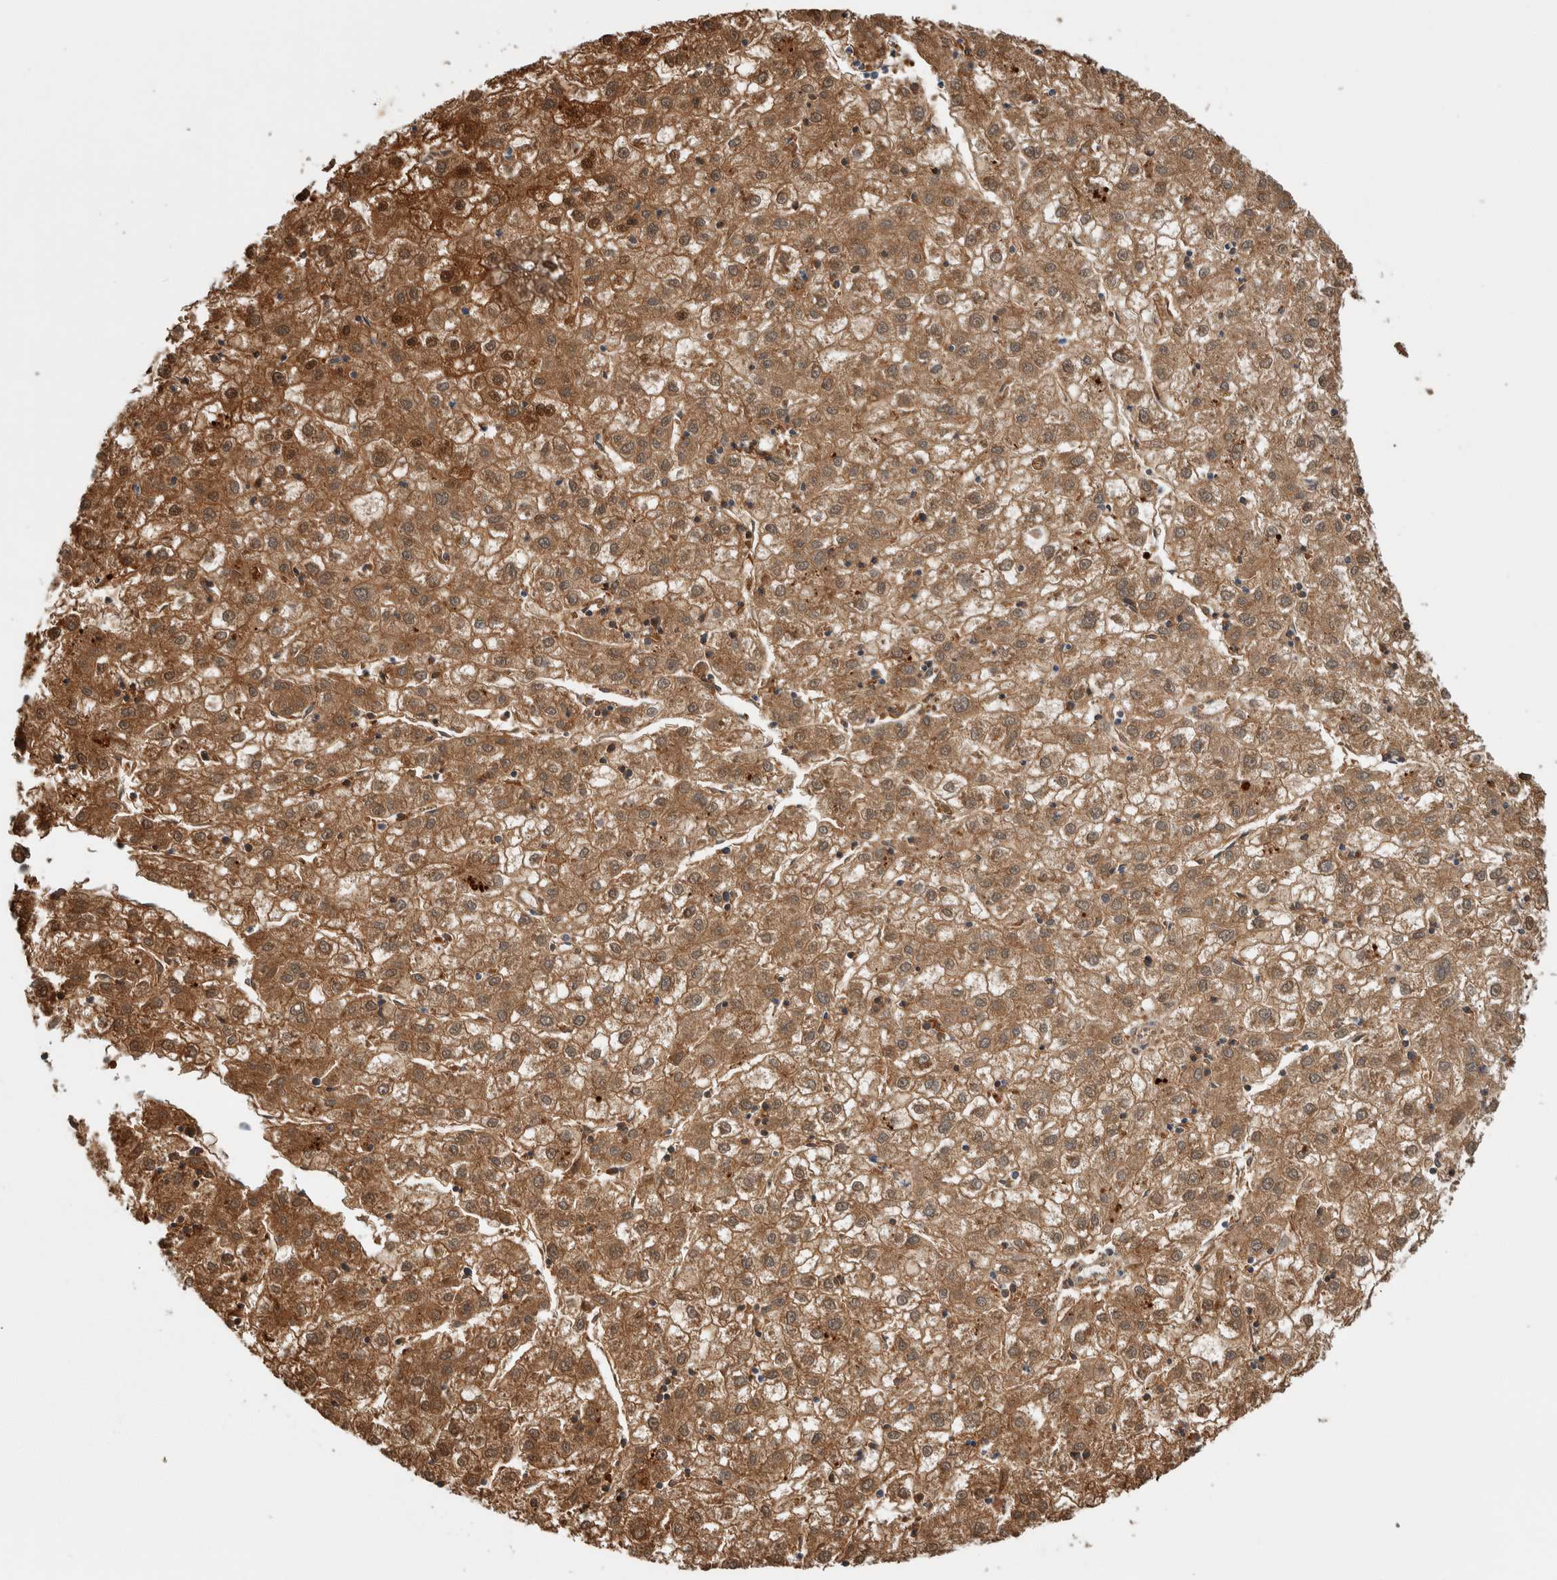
{"staining": {"intensity": "strong", "quantity": ">75%", "location": "cytoplasmic/membranous,nuclear"}, "tissue": "liver cancer", "cell_type": "Tumor cells", "image_type": "cancer", "snomed": [{"axis": "morphology", "description": "Carcinoma, Hepatocellular, NOS"}, {"axis": "topography", "description": "Liver"}], "caption": "A photomicrograph of human liver hepatocellular carcinoma stained for a protein demonstrates strong cytoplasmic/membranous and nuclear brown staining in tumor cells. (DAB IHC with brightfield microscopy, high magnification).", "gene": "SHPK", "patient": {"sex": "male", "age": 72}}